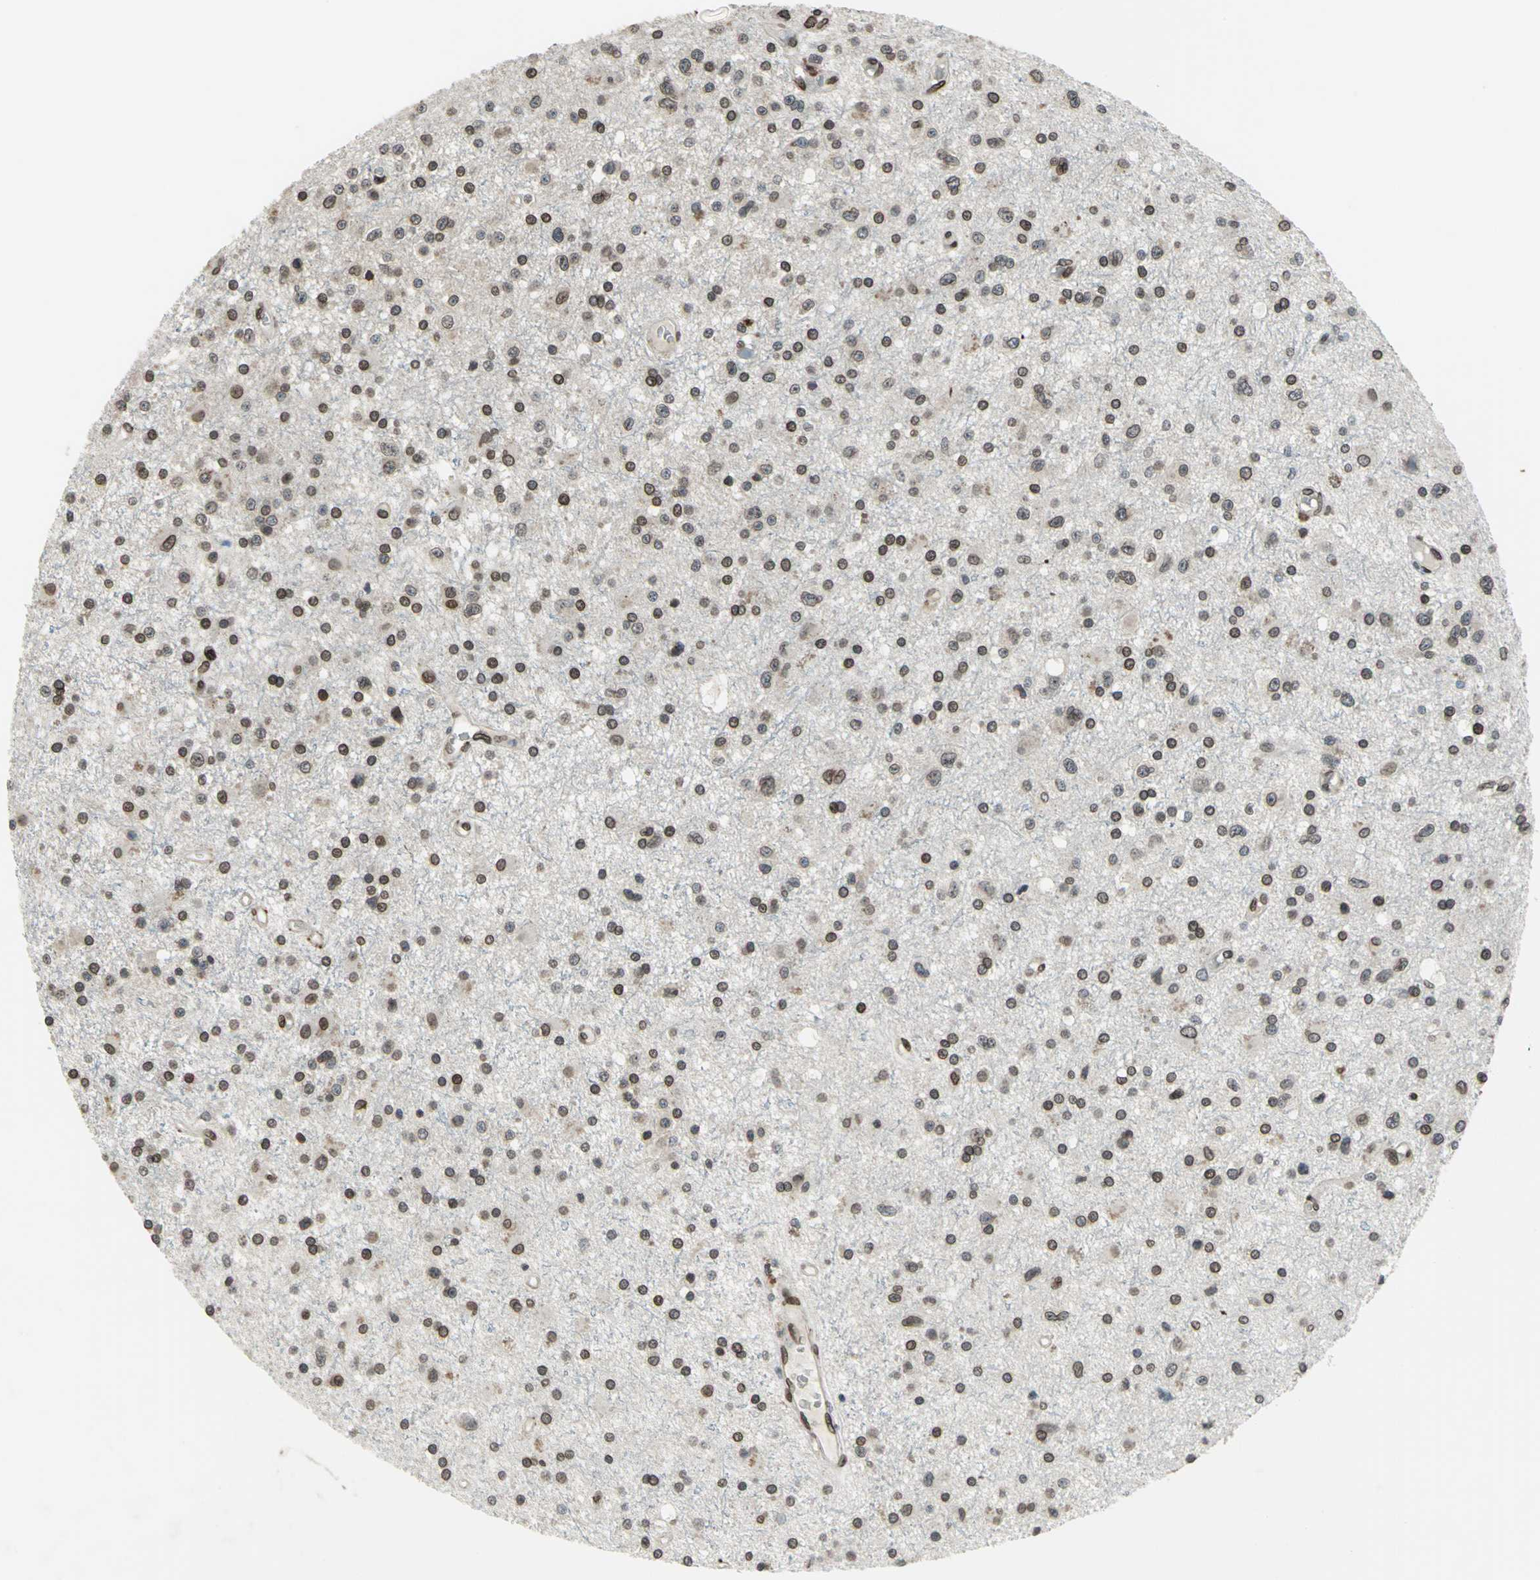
{"staining": {"intensity": "moderate", "quantity": ">75%", "location": "cytoplasmic/membranous,nuclear"}, "tissue": "glioma", "cell_type": "Tumor cells", "image_type": "cancer", "snomed": [{"axis": "morphology", "description": "Glioma, malignant, Low grade"}, {"axis": "topography", "description": "Brain"}], "caption": "A histopathology image showing moderate cytoplasmic/membranous and nuclear positivity in approximately >75% of tumor cells in glioma, as visualized by brown immunohistochemical staining.", "gene": "ISY1", "patient": {"sex": "male", "age": 58}}